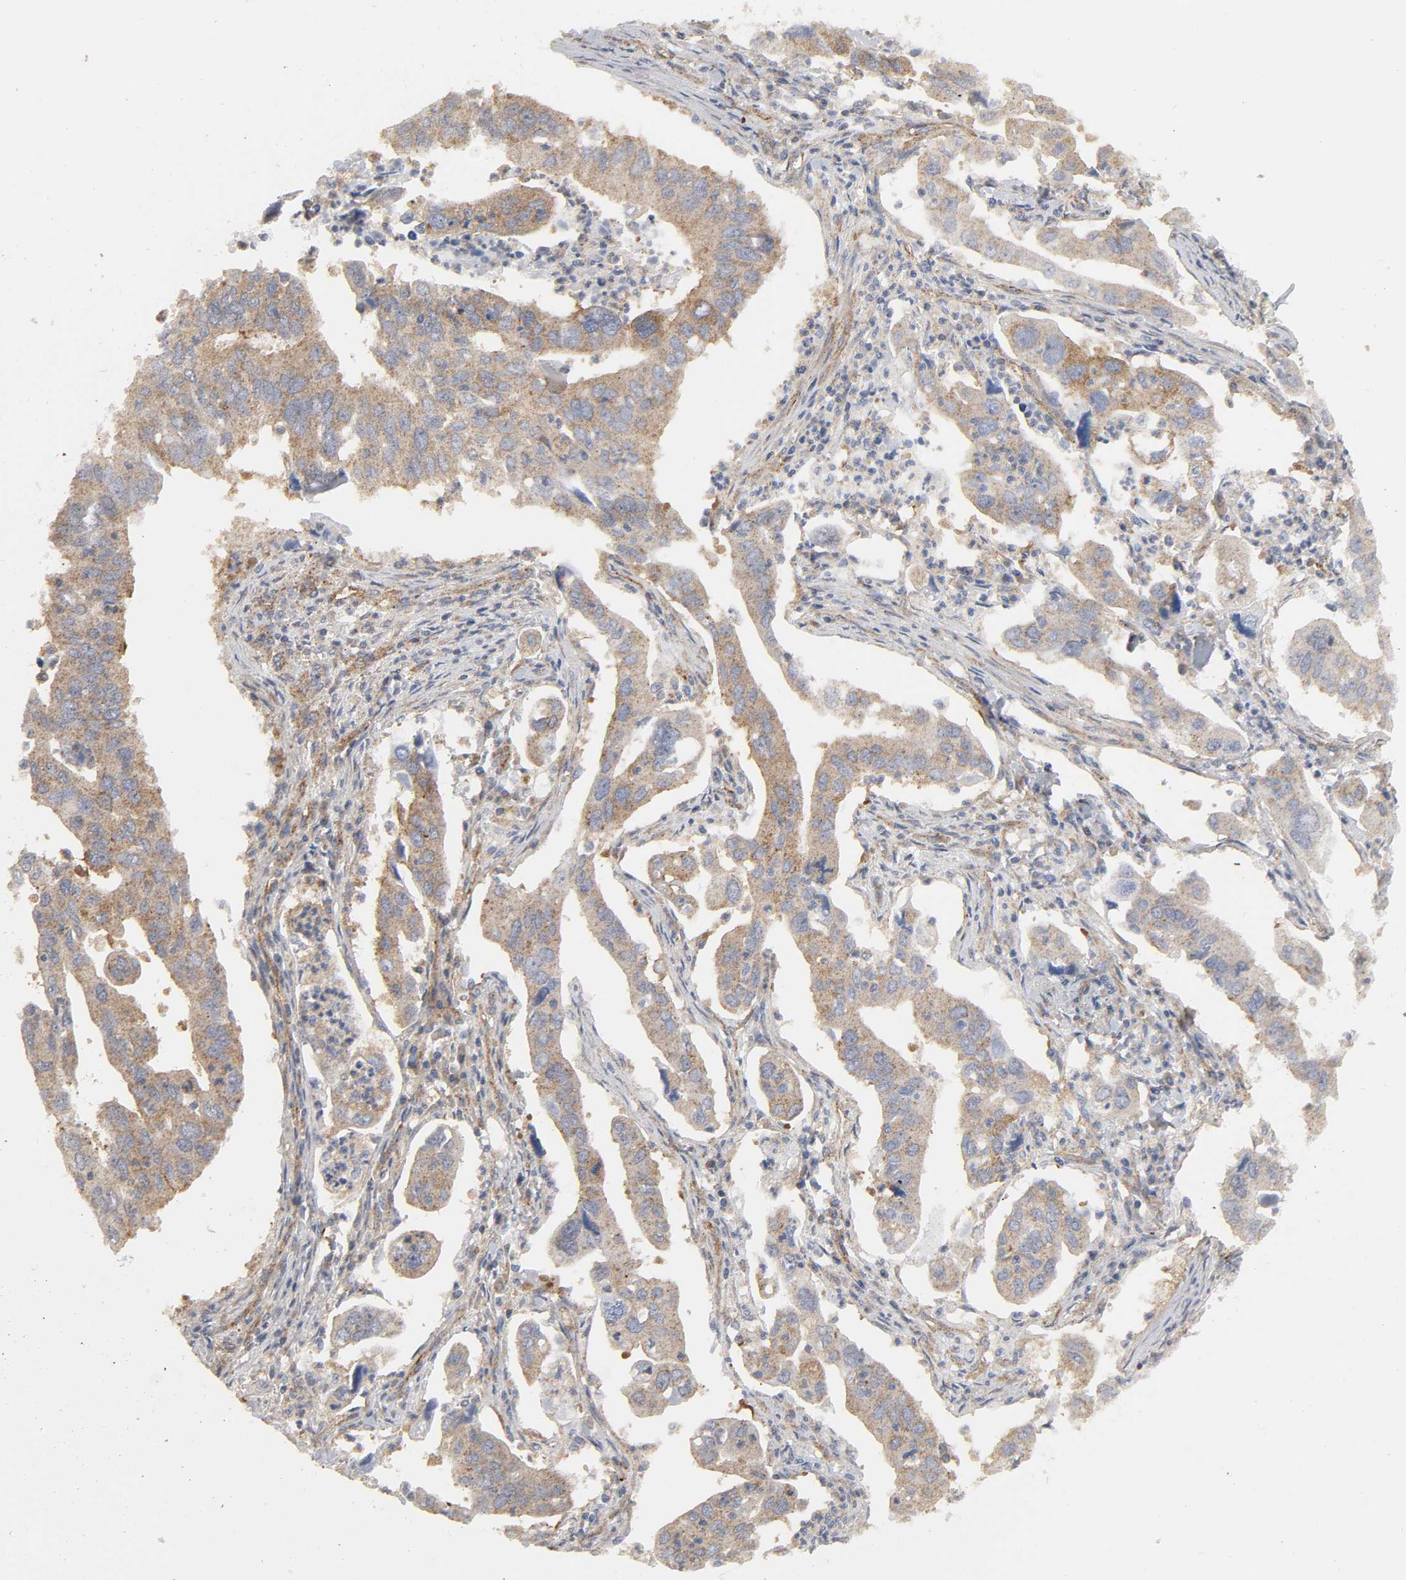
{"staining": {"intensity": "moderate", "quantity": ">75%", "location": "cytoplasmic/membranous"}, "tissue": "lung cancer", "cell_type": "Tumor cells", "image_type": "cancer", "snomed": [{"axis": "morphology", "description": "Adenocarcinoma, NOS"}, {"axis": "topography", "description": "Lung"}], "caption": "Immunohistochemistry photomicrograph of human adenocarcinoma (lung) stained for a protein (brown), which exhibits medium levels of moderate cytoplasmic/membranous positivity in approximately >75% of tumor cells.", "gene": "SH3GLB1", "patient": {"sex": "male", "age": 48}}